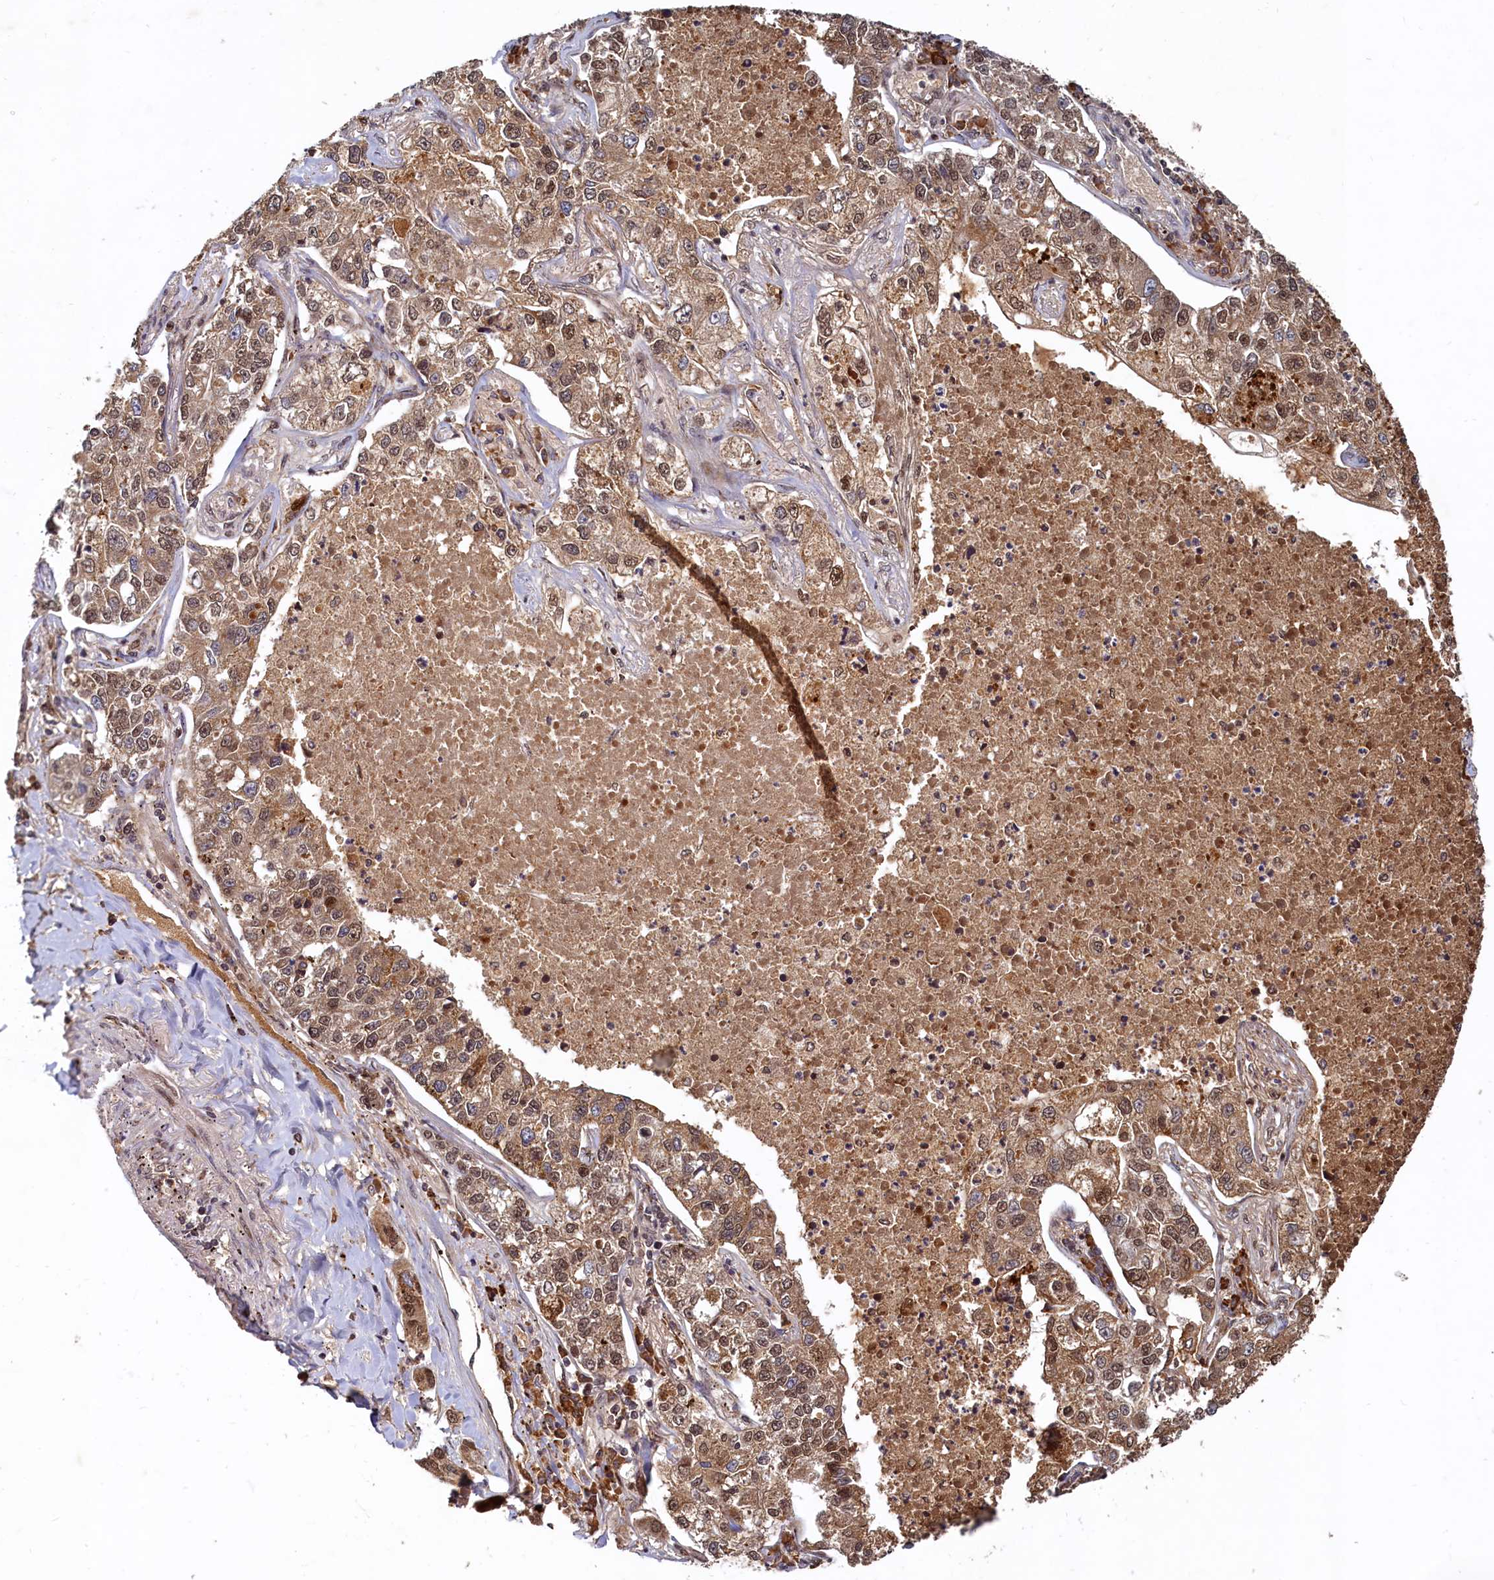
{"staining": {"intensity": "moderate", "quantity": ">75%", "location": "nuclear"}, "tissue": "lung cancer", "cell_type": "Tumor cells", "image_type": "cancer", "snomed": [{"axis": "morphology", "description": "Adenocarcinoma, NOS"}, {"axis": "topography", "description": "Lung"}], "caption": "Lung cancer stained for a protein displays moderate nuclear positivity in tumor cells.", "gene": "TRAPPC4", "patient": {"sex": "male", "age": 49}}